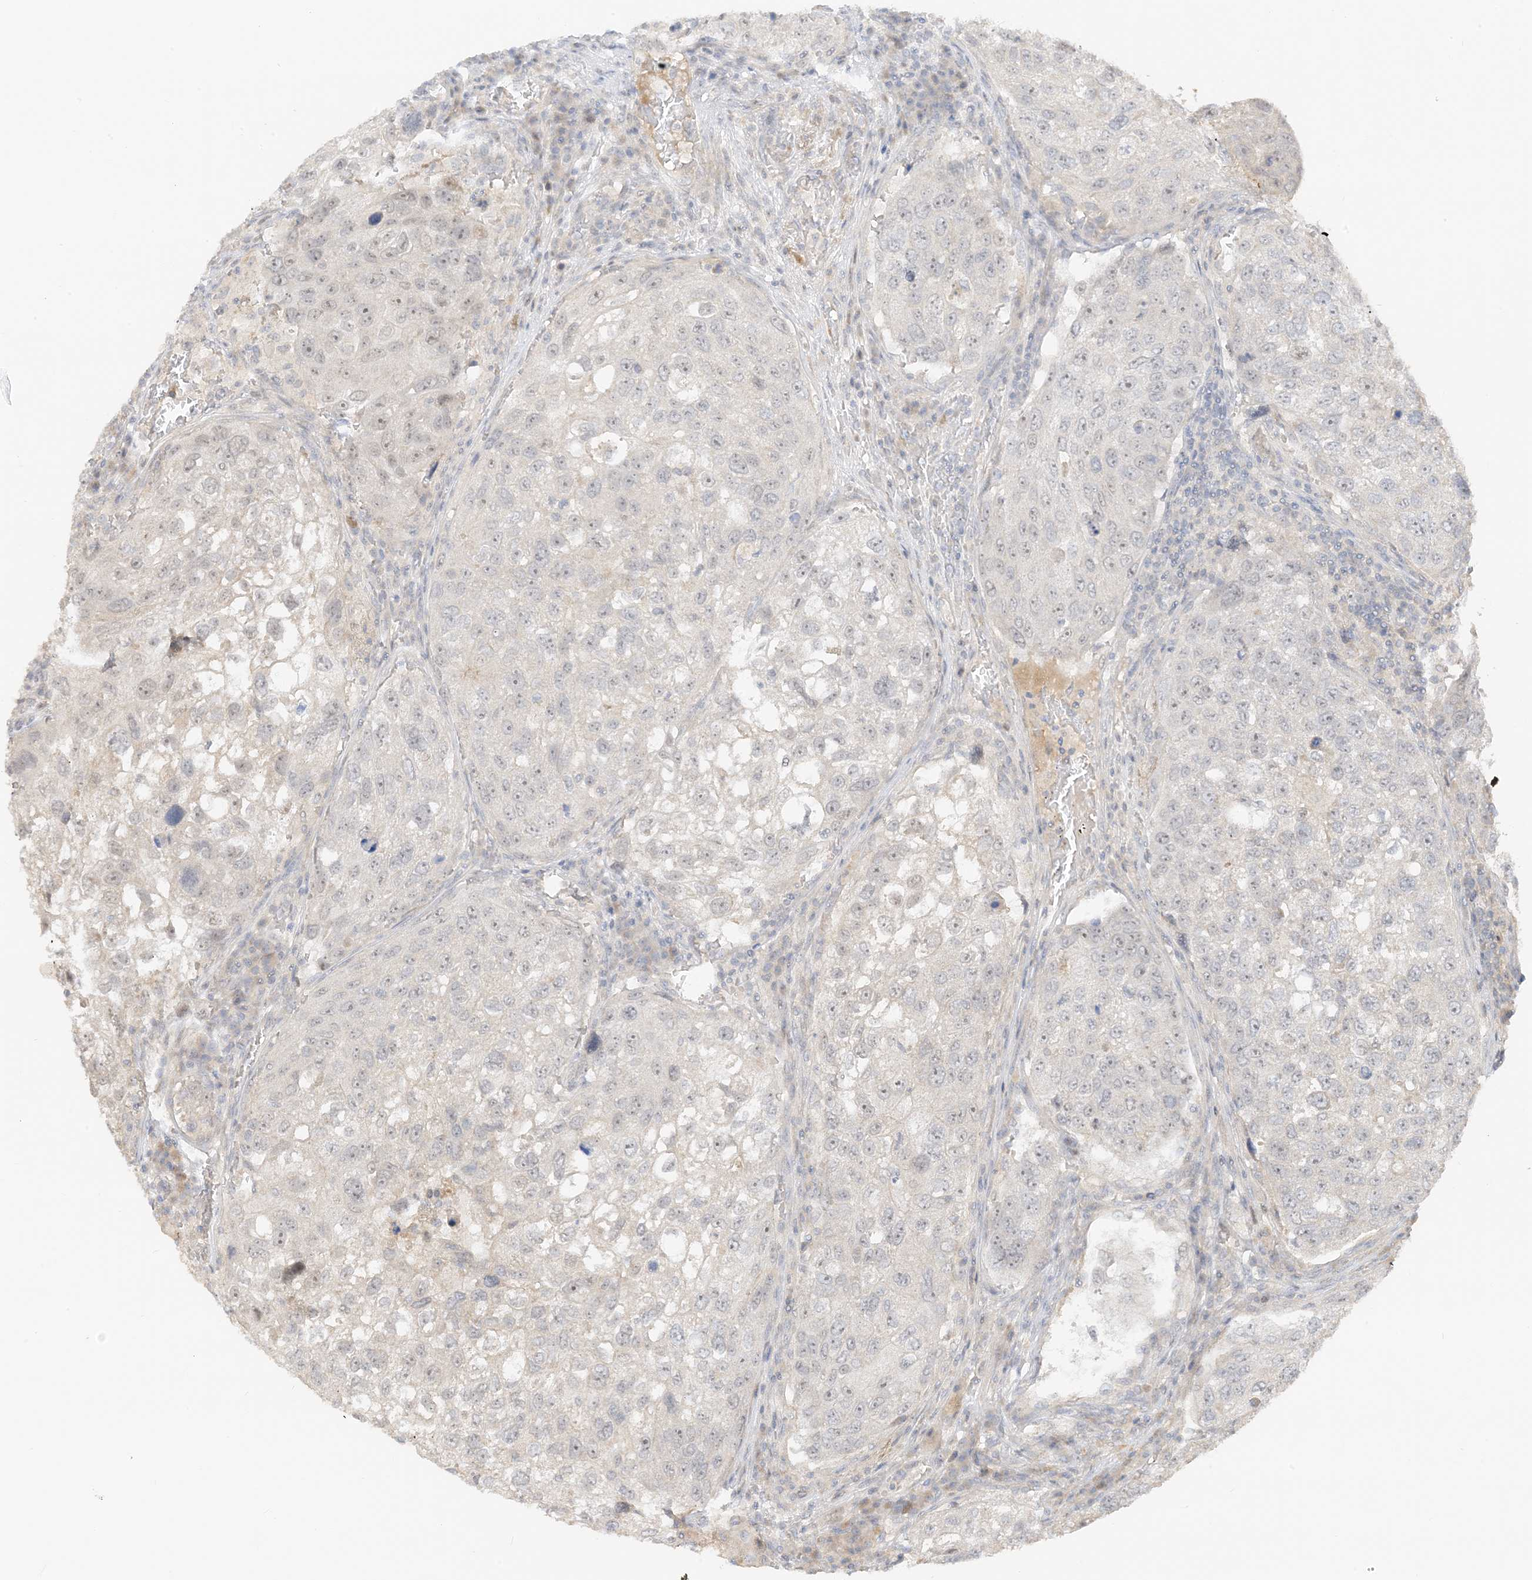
{"staining": {"intensity": "weak", "quantity": "25%-75%", "location": "nuclear"}, "tissue": "urothelial cancer", "cell_type": "Tumor cells", "image_type": "cancer", "snomed": [{"axis": "morphology", "description": "Urothelial carcinoma, High grade"}, {"axis": "topography", "description": "Lymph node"}, {"axis": "topography", "description": "Urinary bladder"}], "caption": "Tumor cells reveal weak nuclear expression in about 25%-75% of cells in urothelial cancer.", "gene": "ETAA1", "patient": {"sex": "male", "age": 51}}